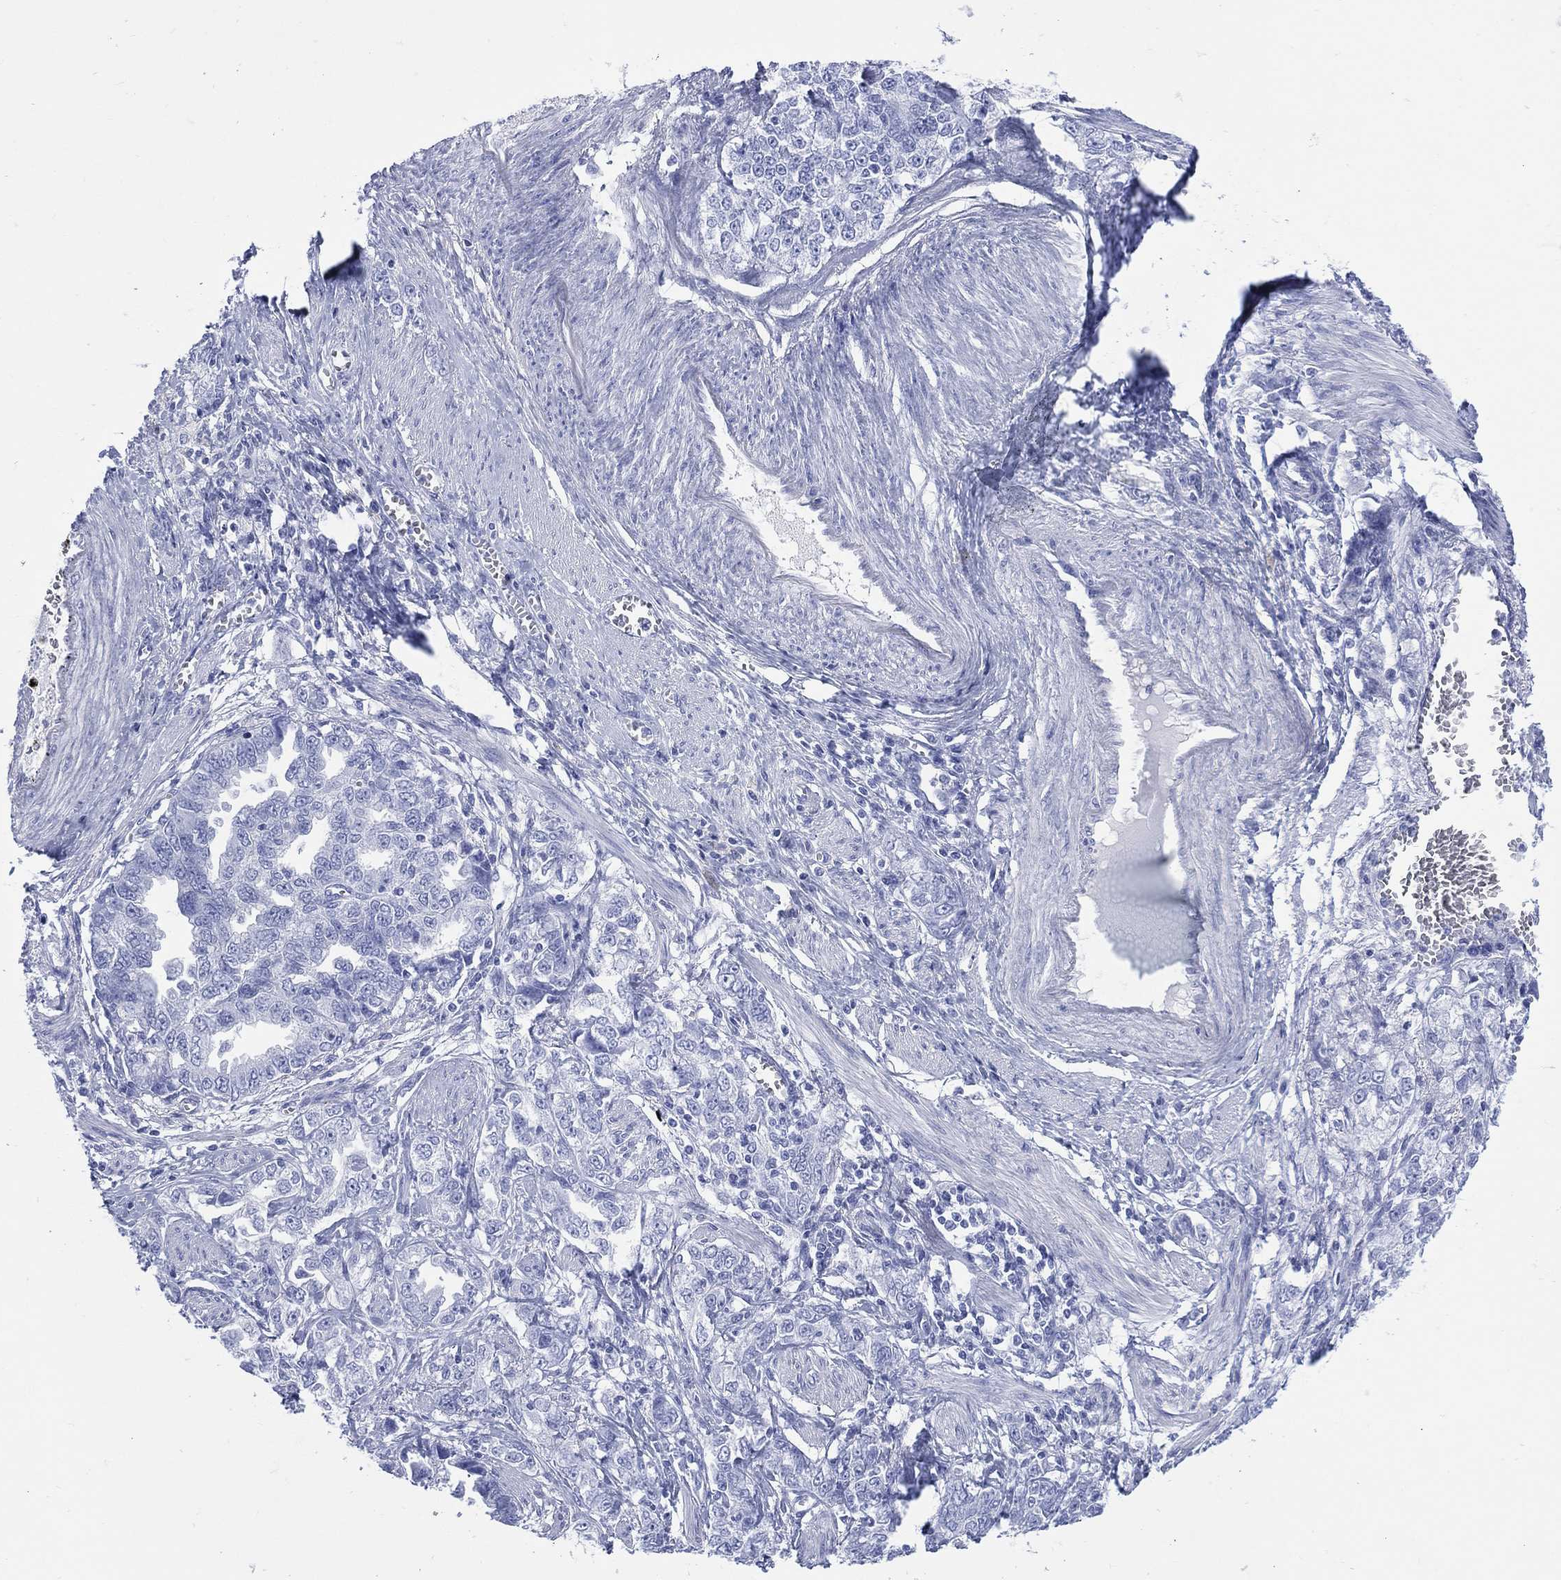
{"staining": {"intensity": "negative", "quantity": "none", "location": "none"}, "tissue": "ovarian cancer", "cell_type": "Tumor cells", "image_type": "cancer", "snomed": [{"axis": "morphology", "description": "Cystadenocarcinoma, serous, NOS"}, {"axis": "topography", "description": "Ovary"}], "caption": "Tumor cells show no significant protein staining in ovarian serous cystadenocarcinoma. The staining was performed using DAB (3,3'-diaminobenzidine) to visualize the protein expression in brown, while the nuclei were stained in blue with hematoxylin (Magnification: 20x).", "gene": "LRRD1", "patient": {"sex": "female", "age": 51}}